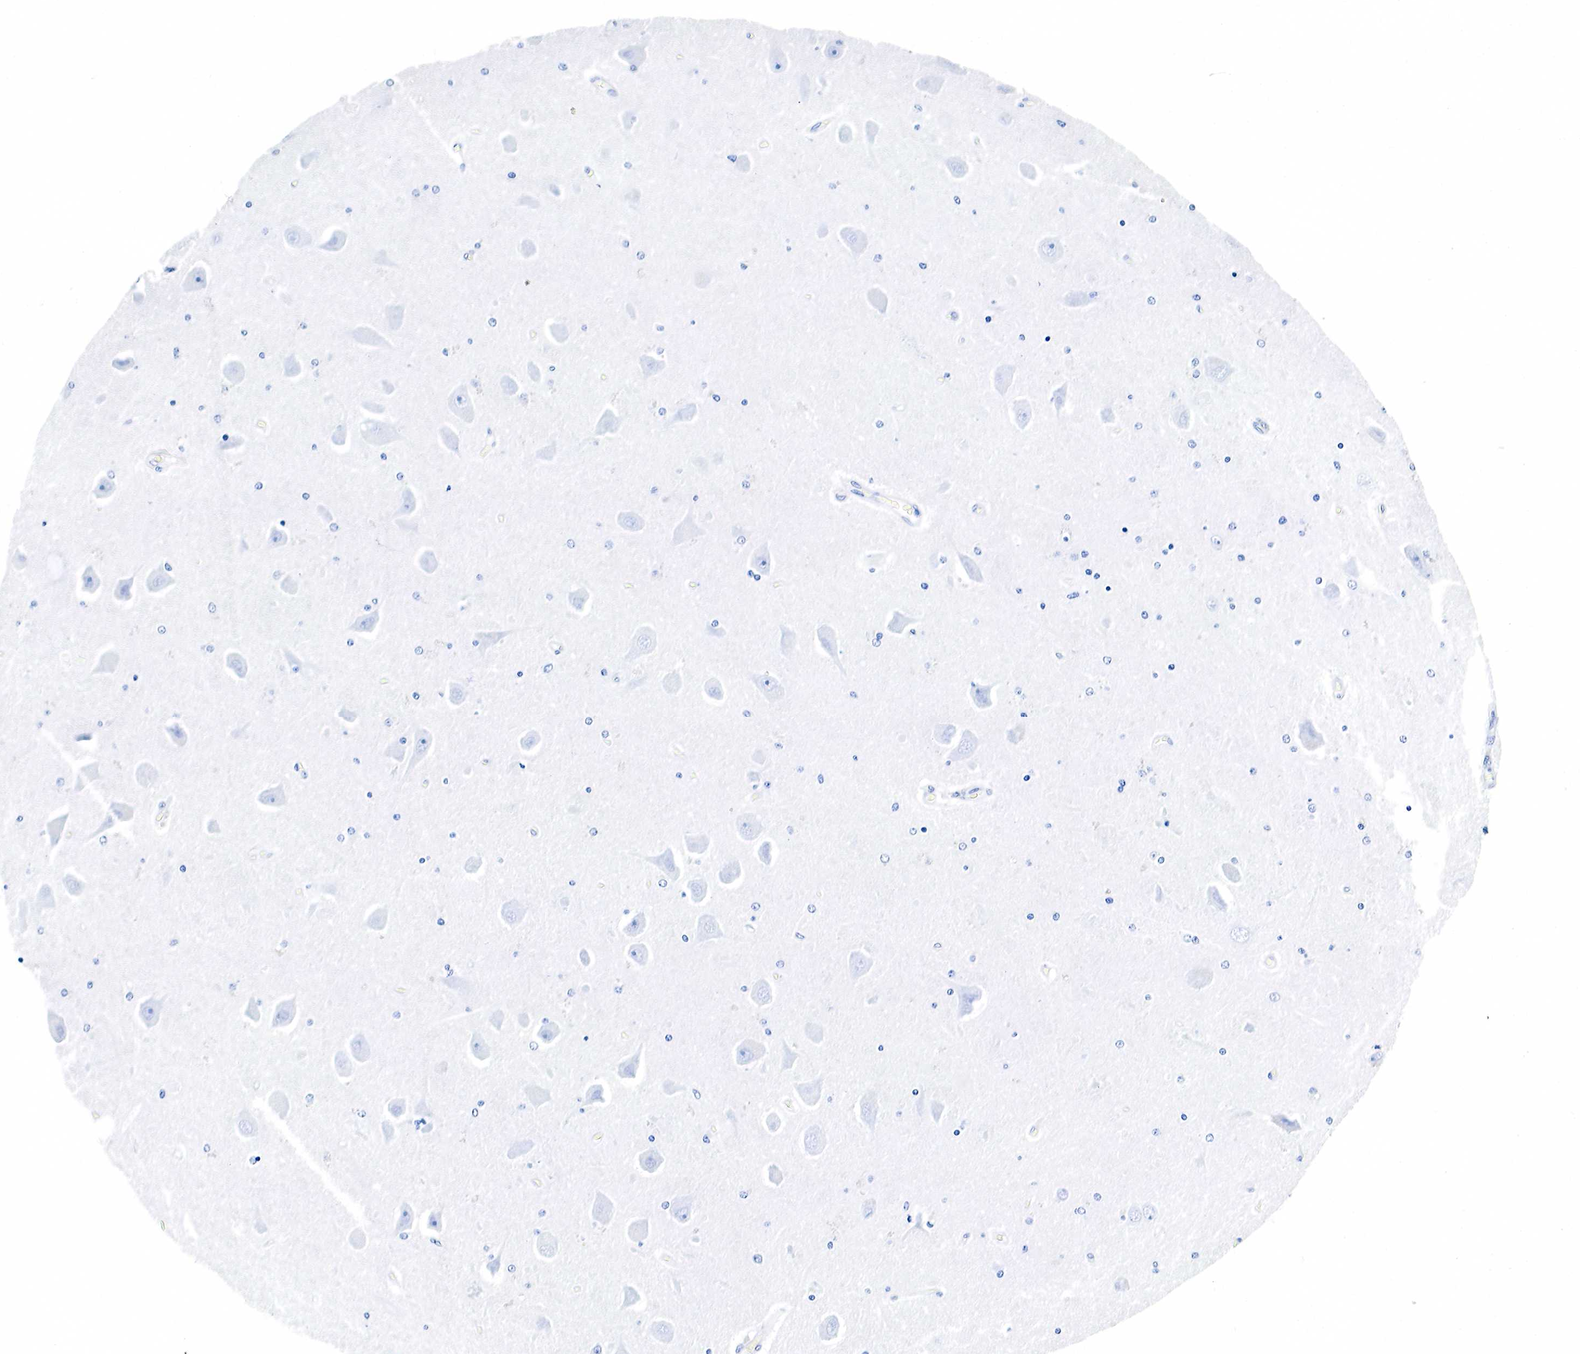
{"staining": {"intensity": "negative", "quantity": "none", "location": "none"}, "tissue": "hippocampus", "cell_type": "Glial cells", "image_type": "normal", "snomed": [{"axis": "morphology", "description": "Normal tissue, NOS"}, {"axis": "topography", "description": "Hippocampus"}], "caption": "The histopathology image reveals no staining of glial cells in unremarkable hippocampus.", "gene": "GCG", "patient": {"sex": "female", "age": 54}}